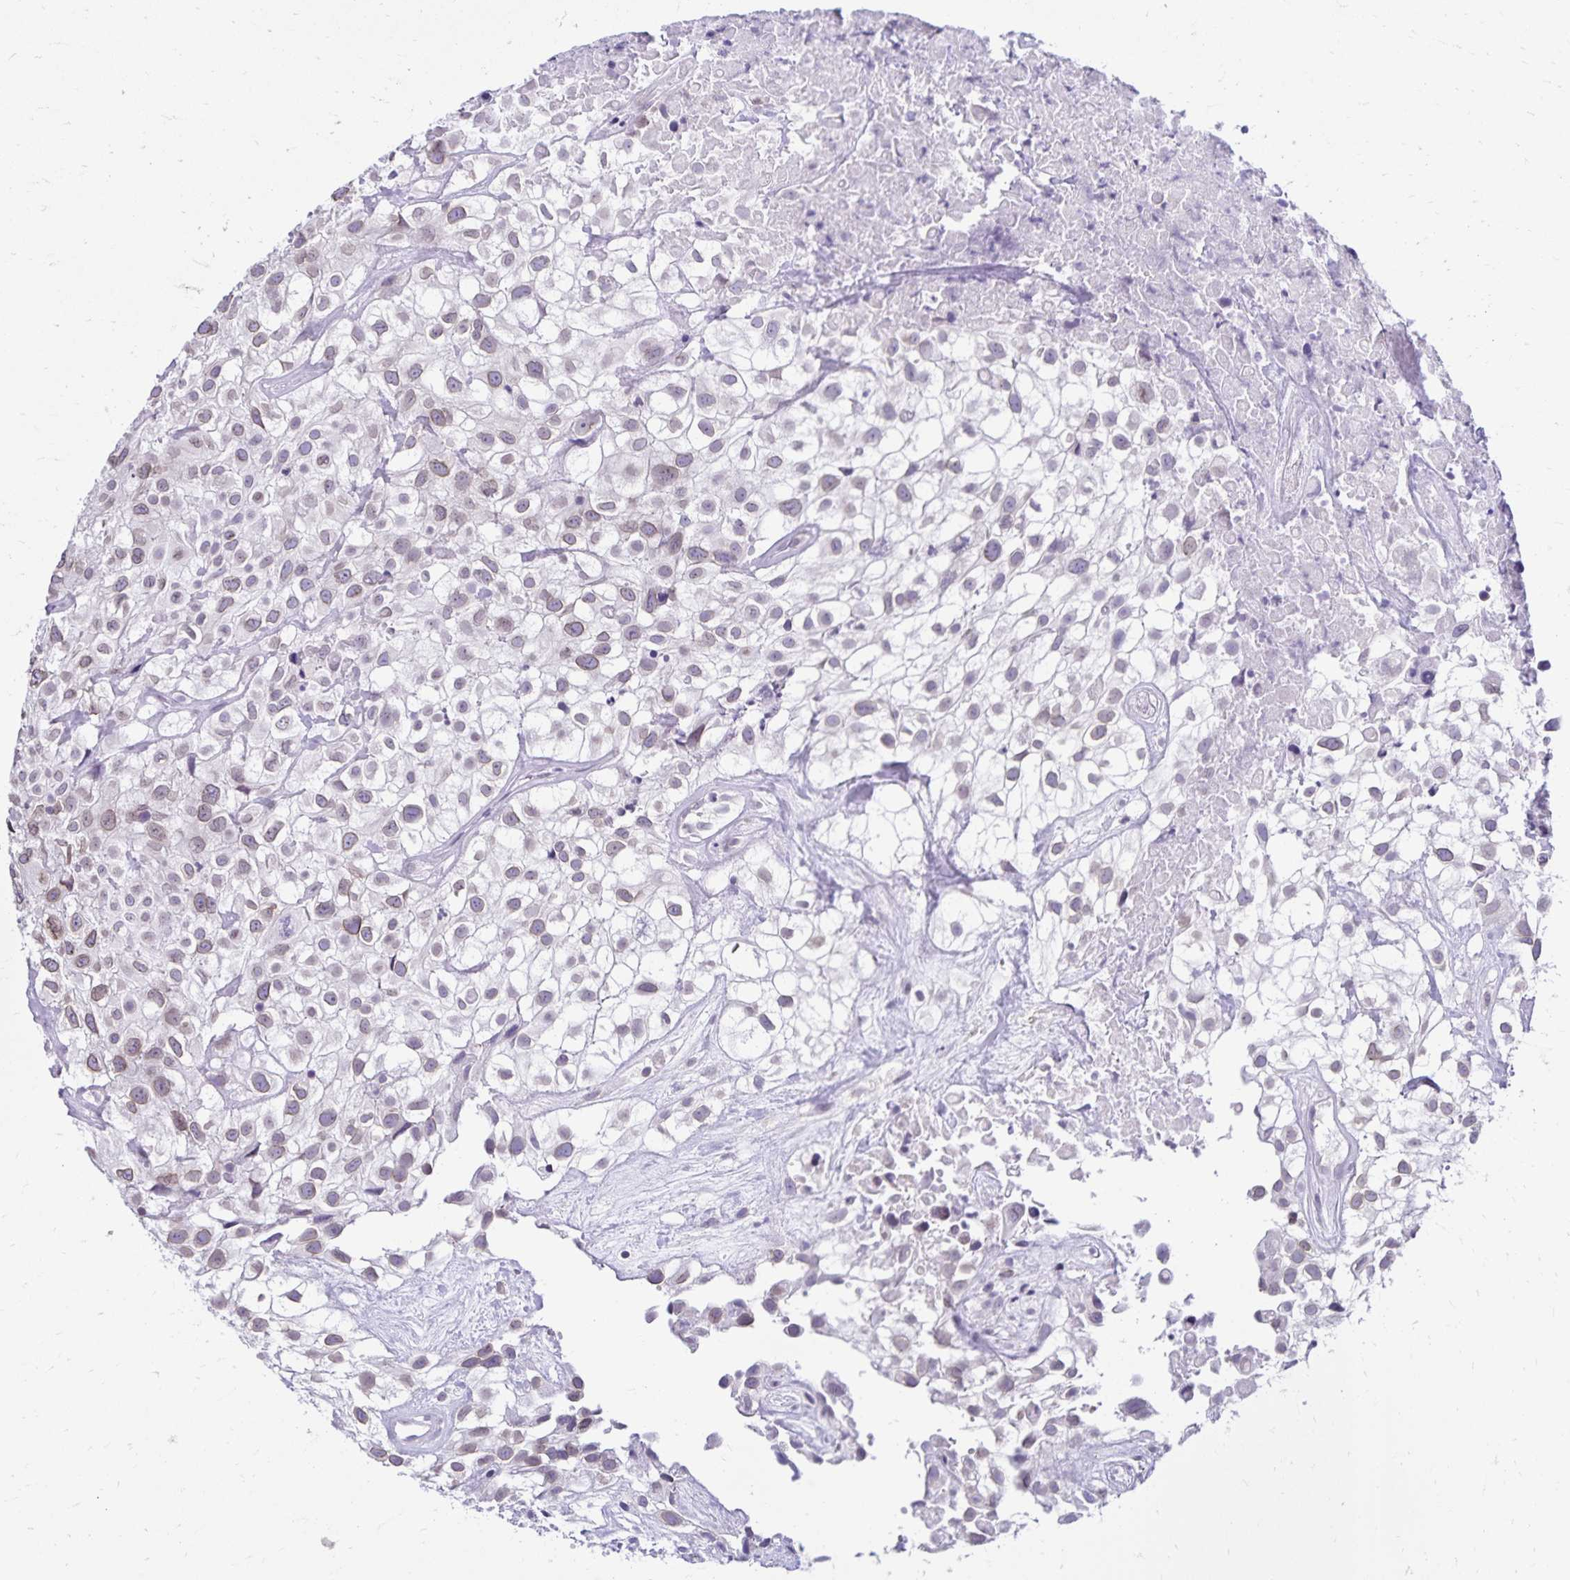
{"staining": {"intensity": "weak", "quantity": "<25%", "location": "nuclear"}, "tissue": "urothelial cancer", "cell_type": "Tumor cells", "image_type": "cancer", "snomed": [{"axis": "morphology", "description": "Urothelial carcinoma, High grade"}, {"axis": "topography", "description": "Urinary bladder"}], "caption": "Immunohistochemistry photomicrograph of human urothelial carcinoma (high-grade) stained for a protein (brown), which shows no expression in tumor cells.", "gene": "FAM166C", "patient": {"sex": "male", "age": 56}}